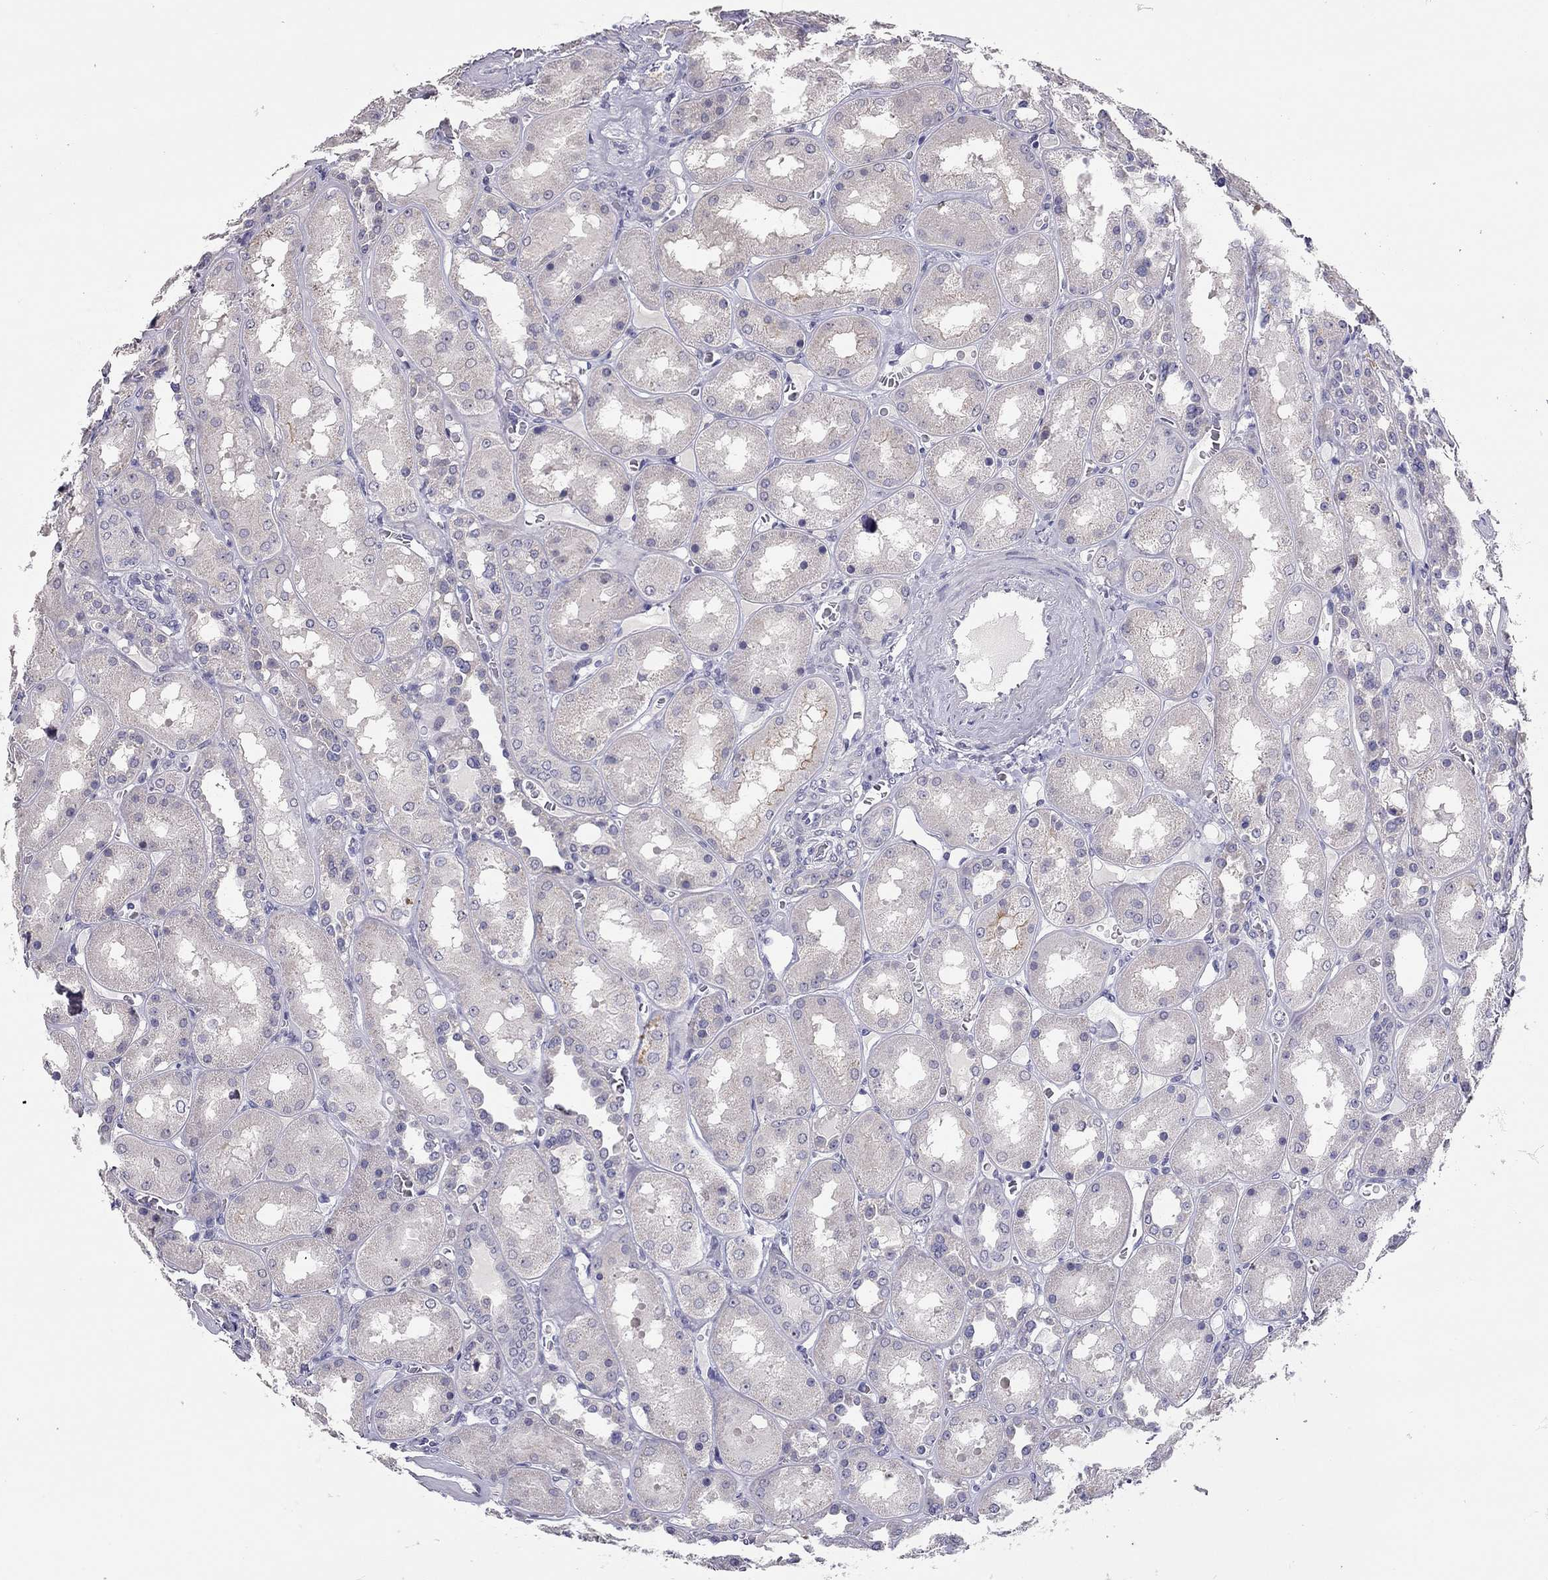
{"staining": {"intensity": "negative", "quantity": "none", "location": "none"}, "tissue": "kidney", "cell_type": "Cells in glomeruli", "image_type": "normal", "snomed": [{"axis": "morphology", "description": "Normal tissue, NOS"}, {"axis": "topography", "description": "Kidney"}], "caption": "High power microscopy micrograph of an immunohistochemistry image of benign kidney, revealing no significant staining in cells in glomeruli.", "gene": "SCARB1", "patient": {"sex": "male", "age": 73}}